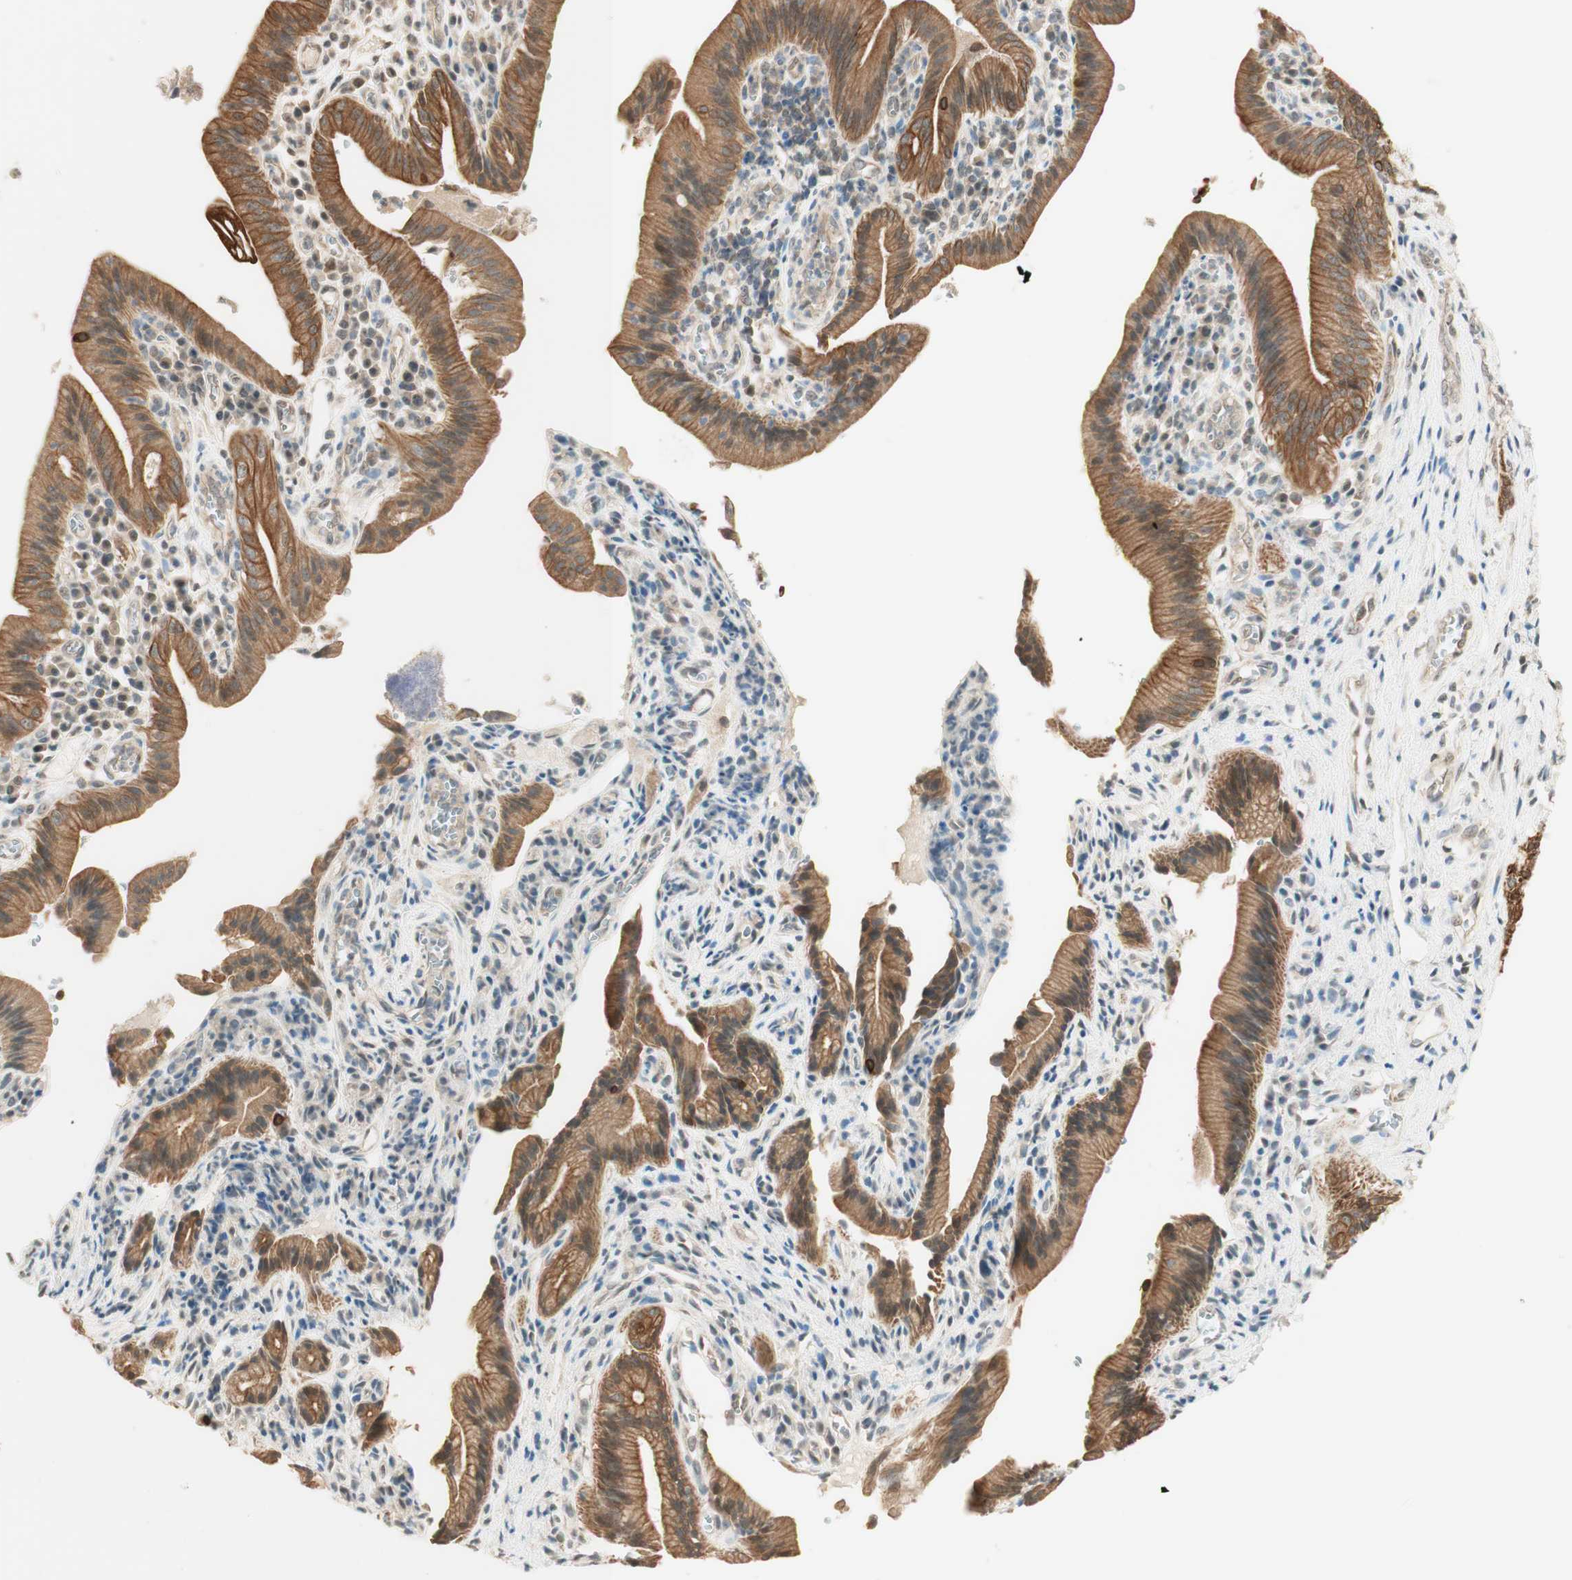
{"staining": {"intensity": "strong", "quantity": ">75%", "location": "cytoplasmic/membranous"}, "tissue": "pancreatic cancer", "cell_type": "Tumor cells", "image_type": "cancer", "snomed": [{"axis": "morphology", "description": "Adenocarcinoma, NOS"}, {"axis": "topography", "description": "Pancreas"}], "caption": "Immunohistochemical staining of adenocarcinoma (pancreatic) displays high levels of strong cytoplasmic/membranous protein positivity in approximately >75% of tumor cells.", "gene": "SPINT2", "patient": {"sex": "female", "age": 75}}